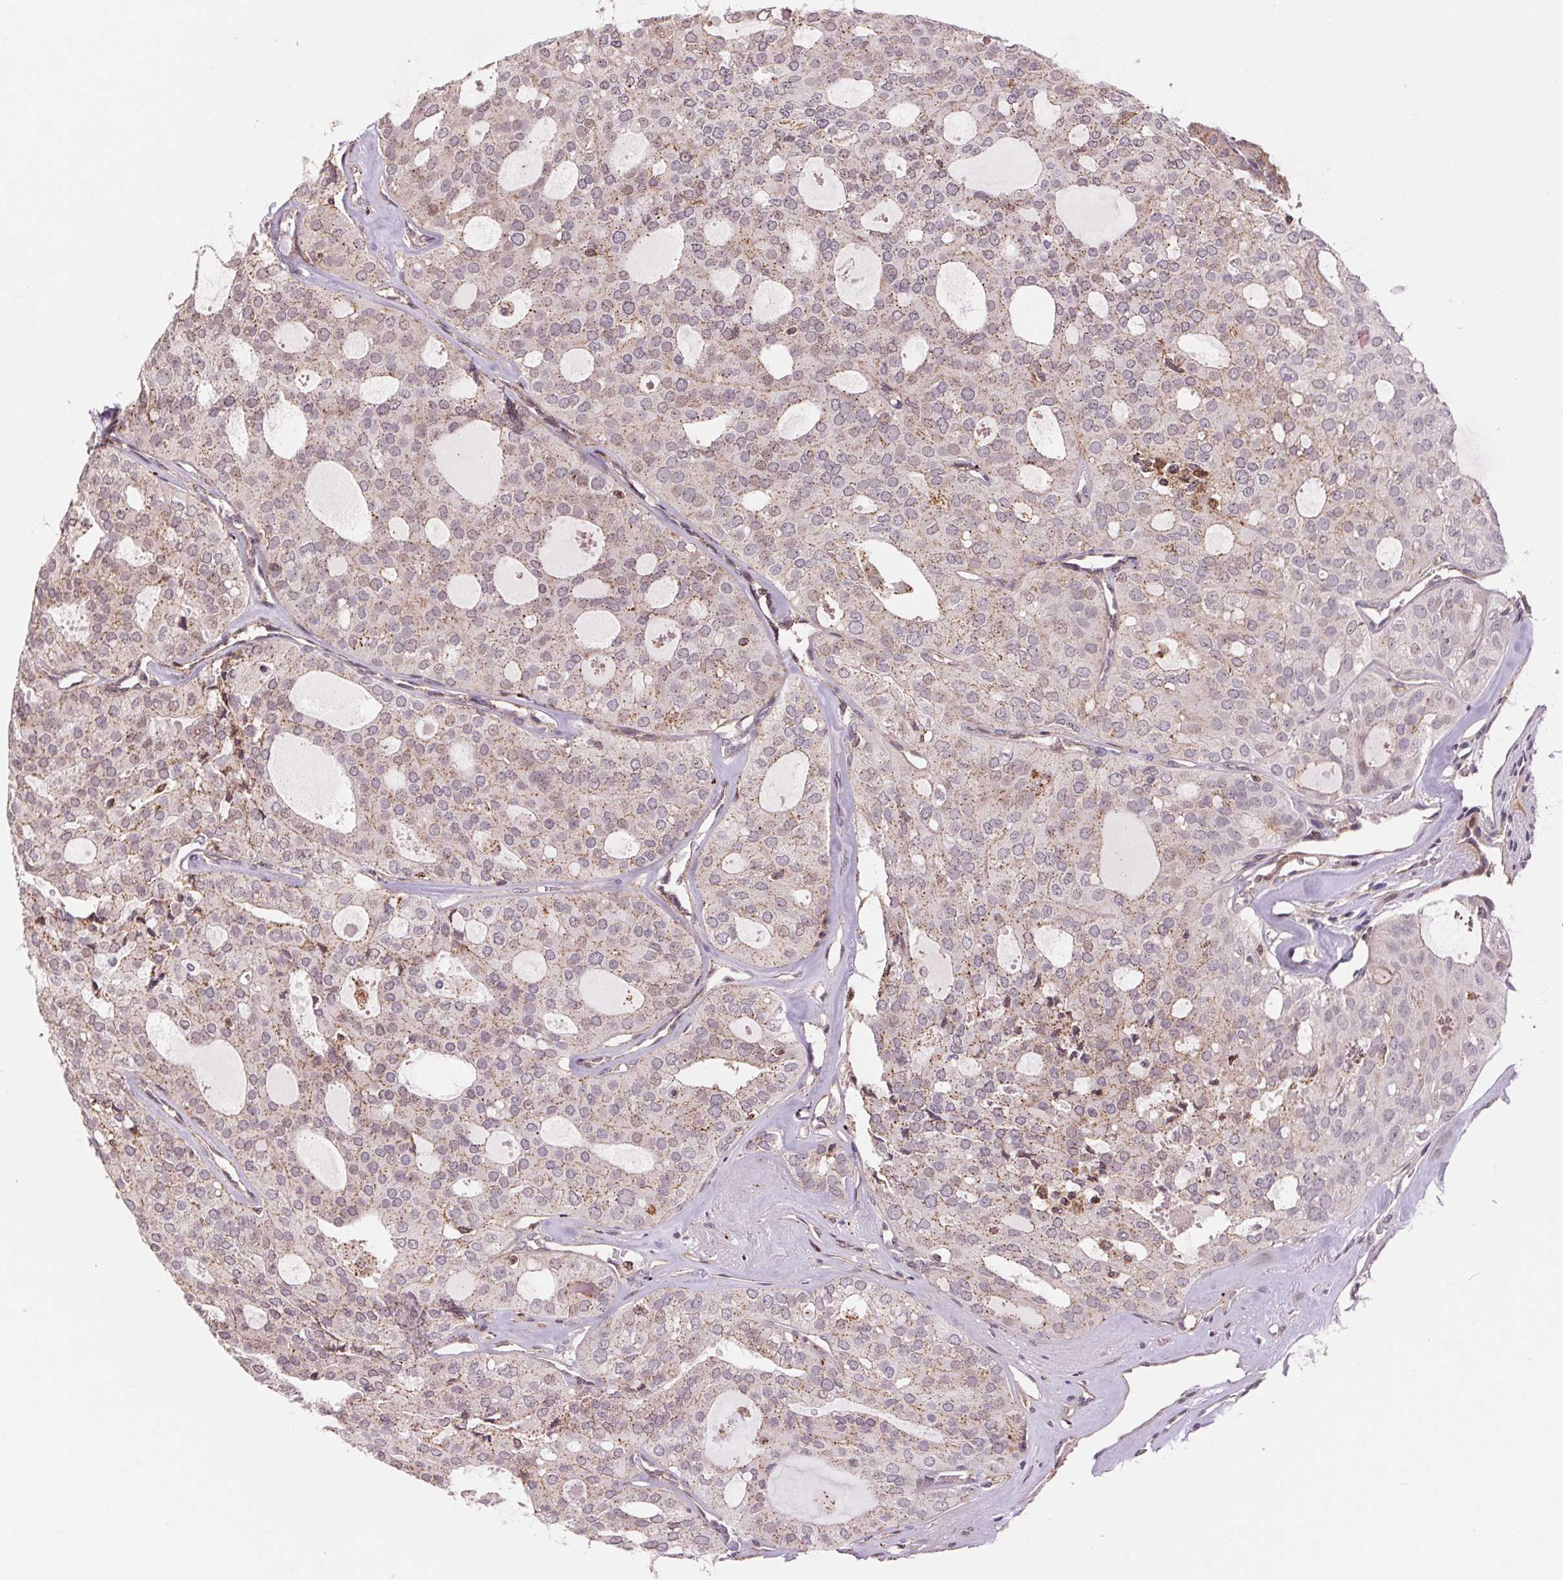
{"staining": {"intensity": "weak", "quantity": "25%-75%", "location": "cytoplasmic/membranous"}, "tissue": "thyroid cancer", "cell_type": "Tumor cells", "image_type": "cancer", "snomed": [{"axis": "morphology", "description": "Follicular adenoma carcinoma, NOS"}, {"axis": "topography", "description": "Thyroid gland"}], "caption": "Weak cytoplasmic/membranous staining for a protein is identified in approximately 25%-75% of tumor cells of thyroid cancer (follicular adenoma carcinoma) using immunohistochemistry.", "gene": "CHMP4B", "patient": {"sex": "male", "age": 75}}